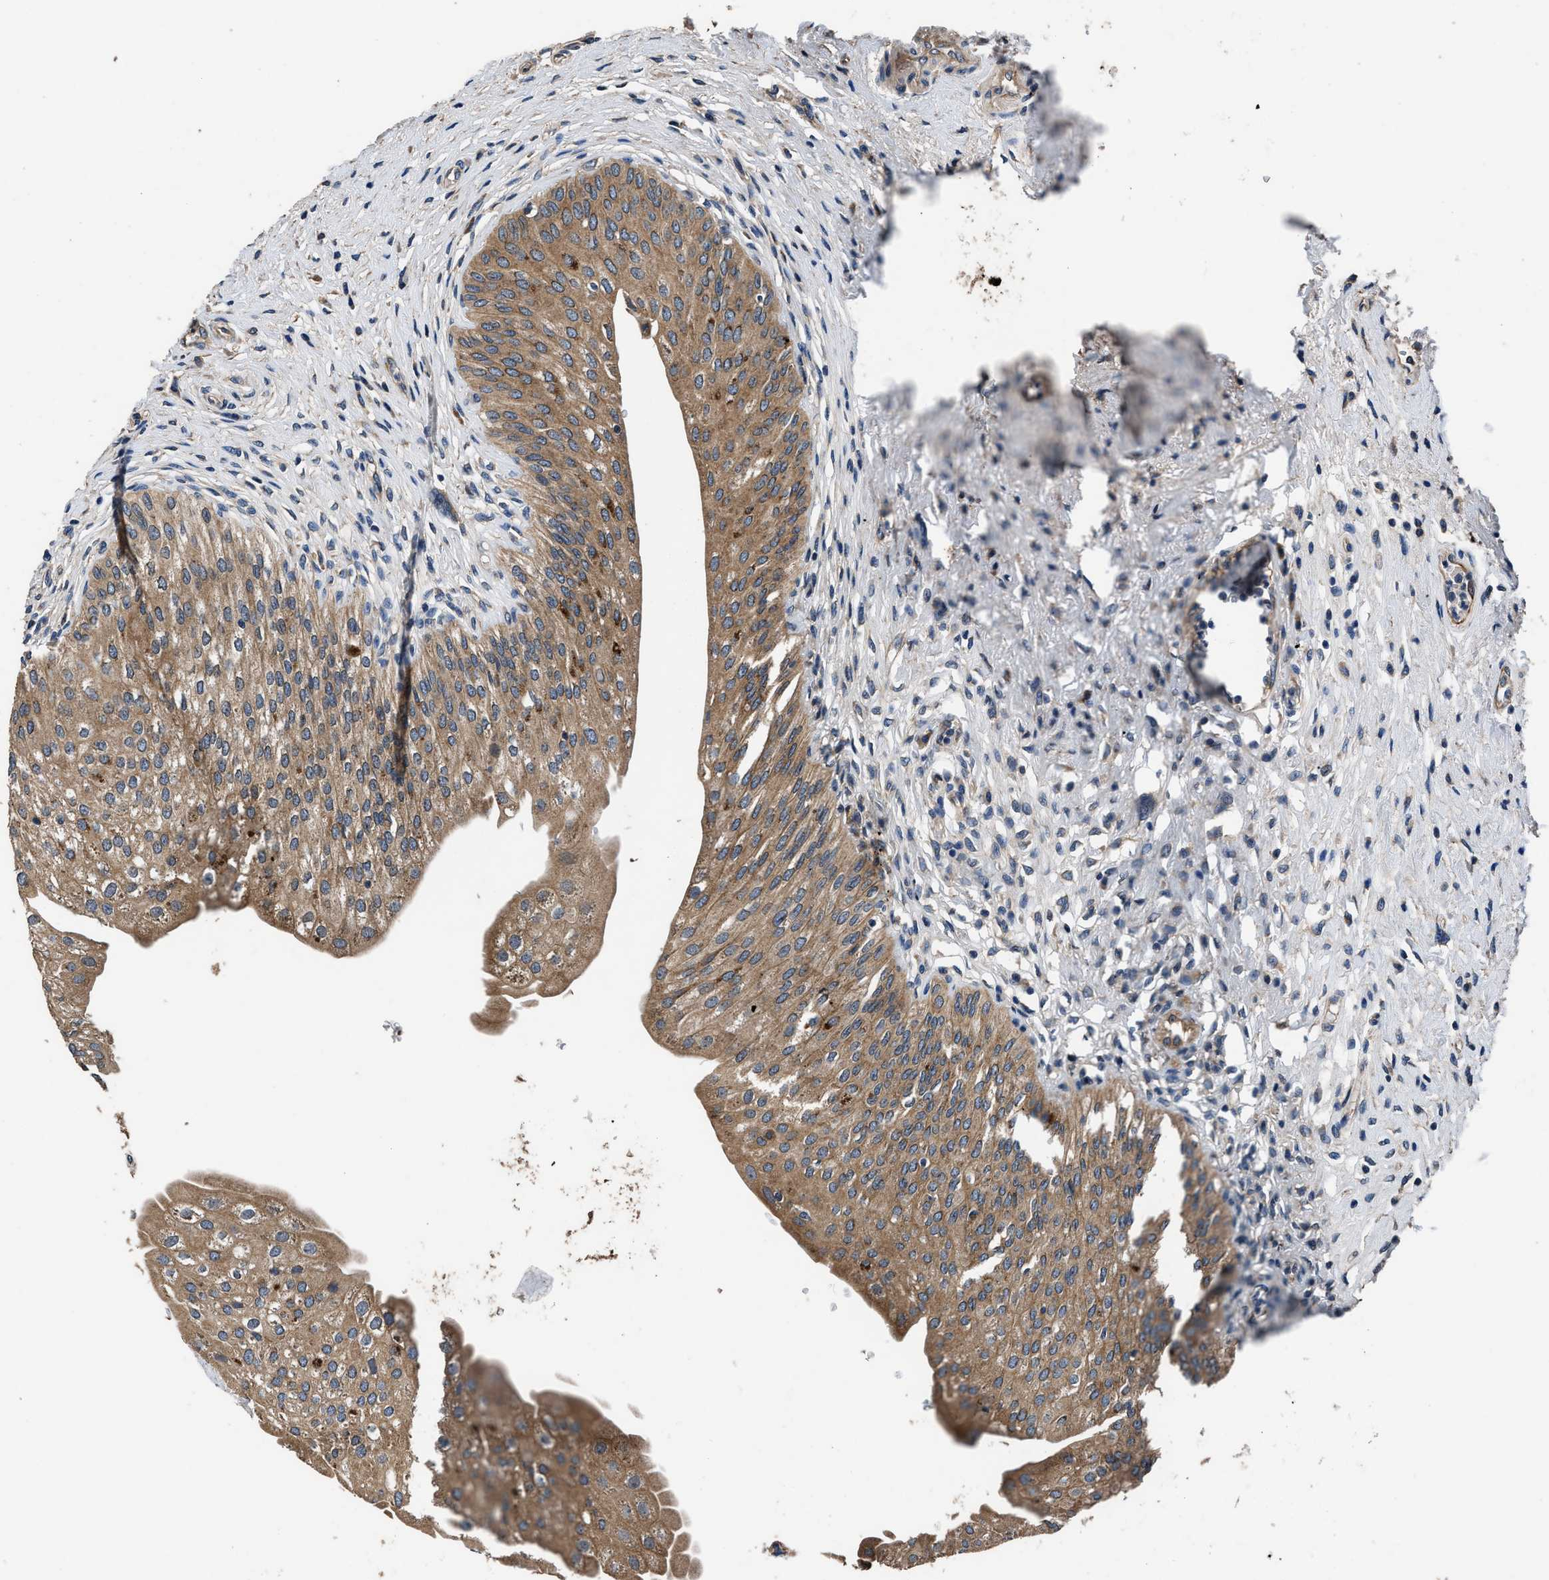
{"staining": {"intensity": "moderate", "quantity": ">75%", "location": "cytoplasmic/membranous"}, "tissue": "urinary bladder", "cell_type": "Urothelial cells", "image_type": "normal", "snomed": [{"axis": "morphology", "description": "Normal tissue, NOS"}, {"axis": "topography", "description": "Urinary bladder"}], "caption": "Protein staining by immunohistochemistry (IHC) shows moderate cytoplasmic/membranous staining in approximately >75% of urothelial cells in unremarkable urinary bladder. Nuclei are stained in blue.", "gene": "DHRS7B", "patient": {"sex": "male", "age": 46}}